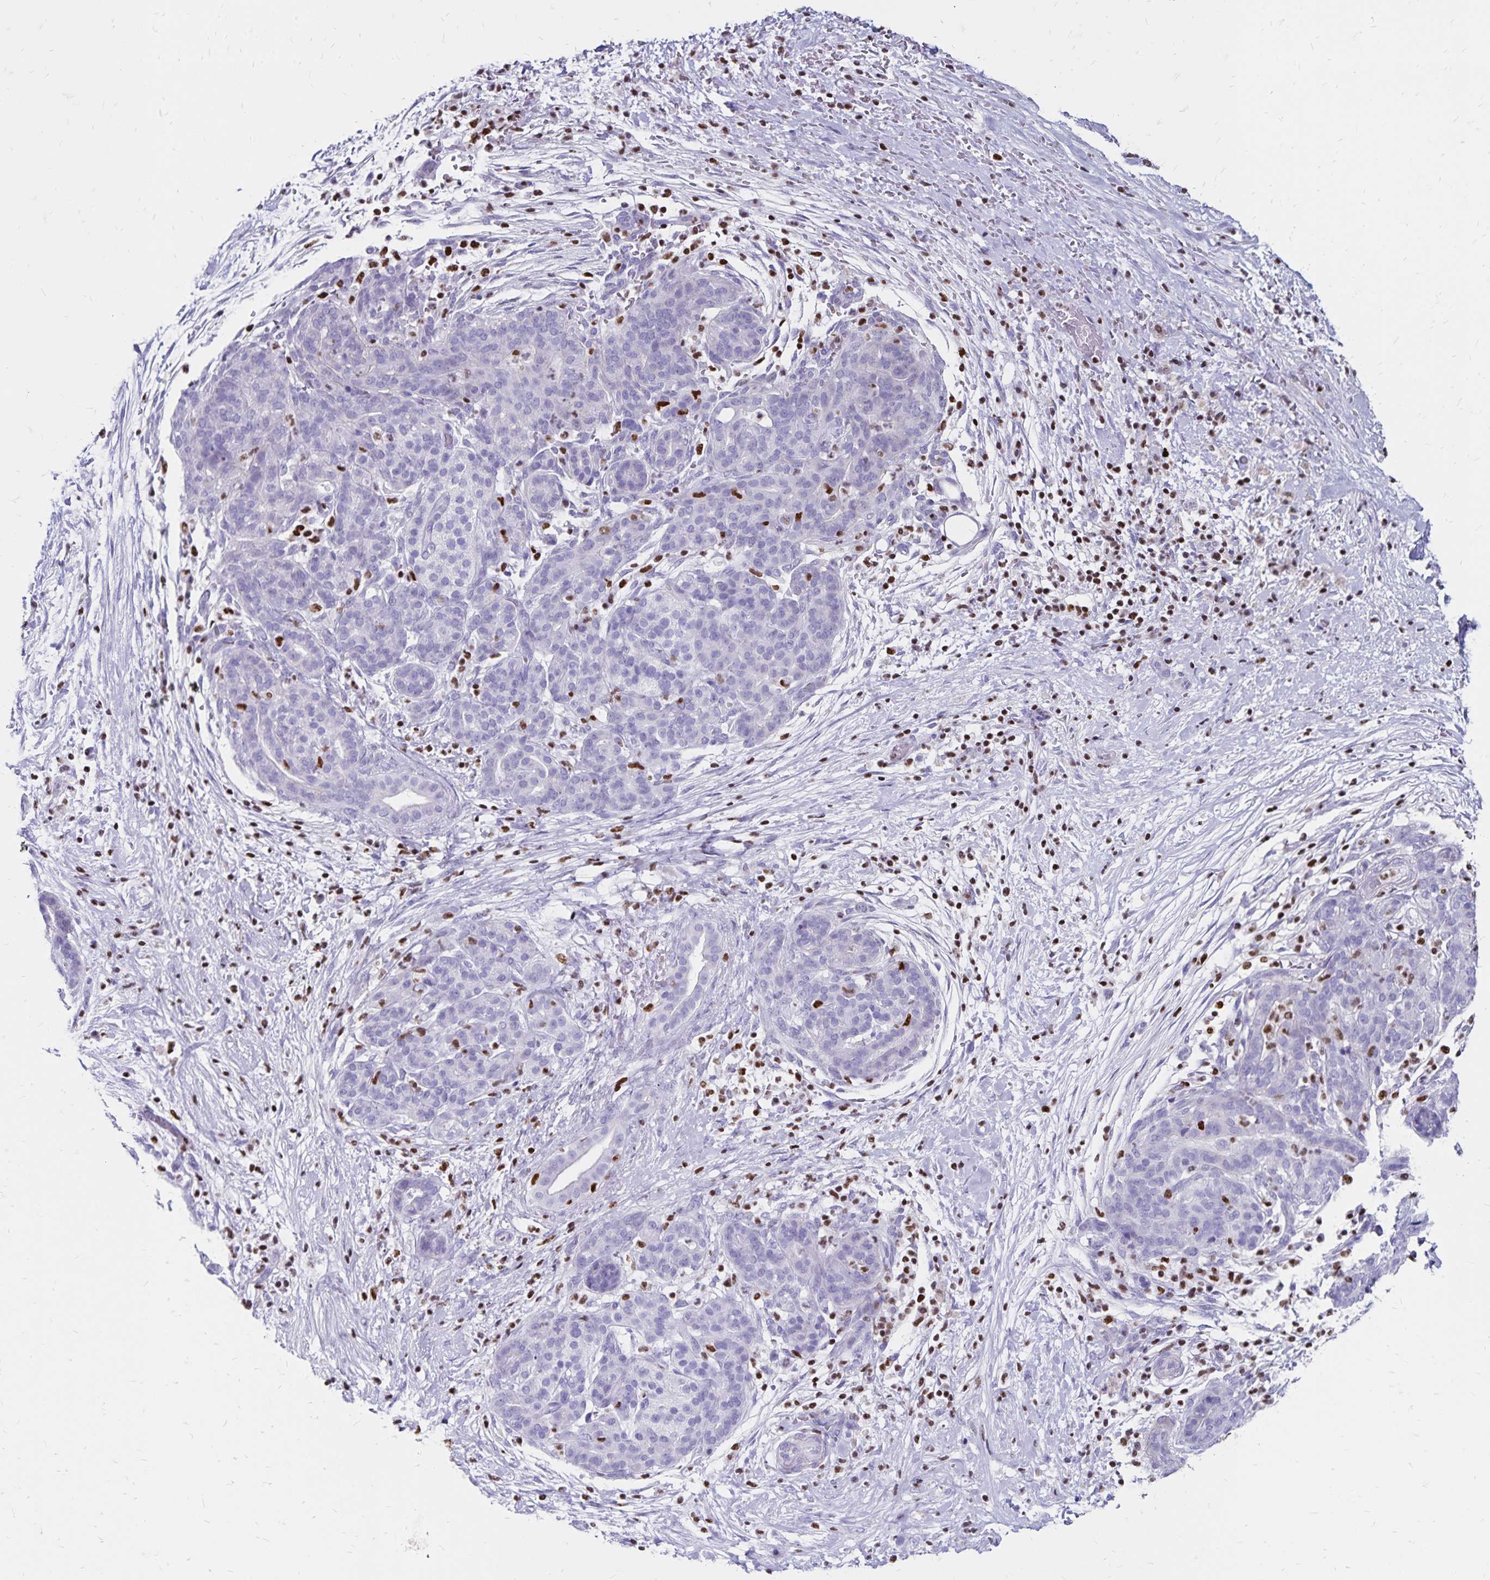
{"staining": {"intensity": "negative", "quantity": "none", "location": "none"}, "tissue": "pancreatic cancer", "cell_type": "Tumor cells", "image_type": "cancer", "snomed": [{"axis": "morphology", "description": "Adenocarcinoma, NOS"}, {"axis": "topography", "description": "Pancreas"}], "caption": "IHC photomicrograph of neoplastic tissue: pancreatic cancer (adenocarcinoma) stained with DAB demonstrates no significant protein expression in tumor cells.", "gene": "IKZF1", "patient": {"sex": "male", "age": 44}}